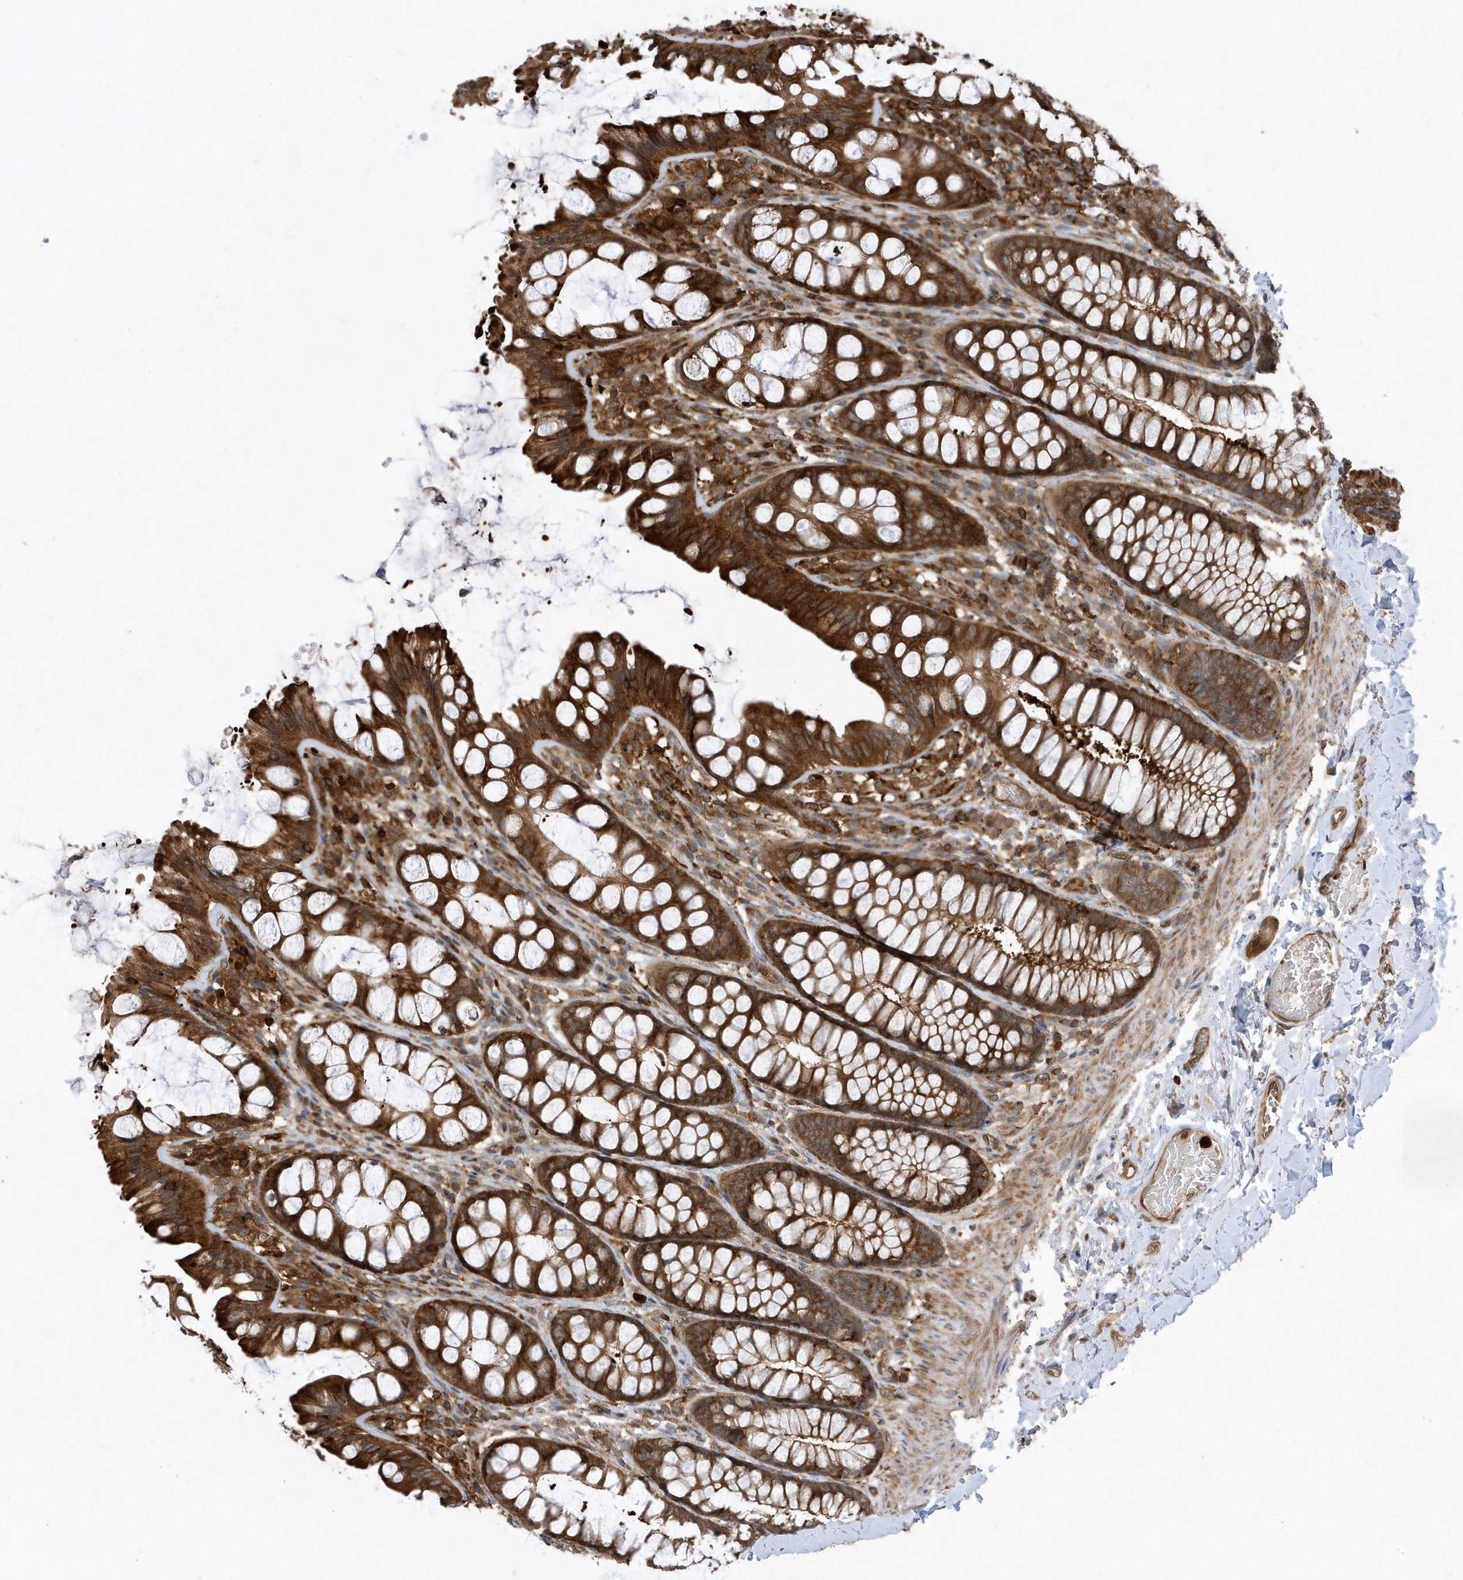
{"staining": {"intensity": "strong", "quantity": ">75%", "location": "cytoplasmic/membranous"}, "tissue": "colon", "cell_type": "Endothelial cells", "image_type": "normal", "snomed": [{"axis": "morphology", "description": "Normal tissue, NOS"}, {"axis": "topography", "description": "Colon"}], "caption": "Immunohistochemistry of unremarkable colon demonstrates high levels of strong cytoplasmic/membranous positivity in approximately >75% of endothelial cells. (Brightfield microscopy of DAB IHC at high magnification).", "gene": "LAPTM4A", "patient": {"sex": "male", "age": 47}}